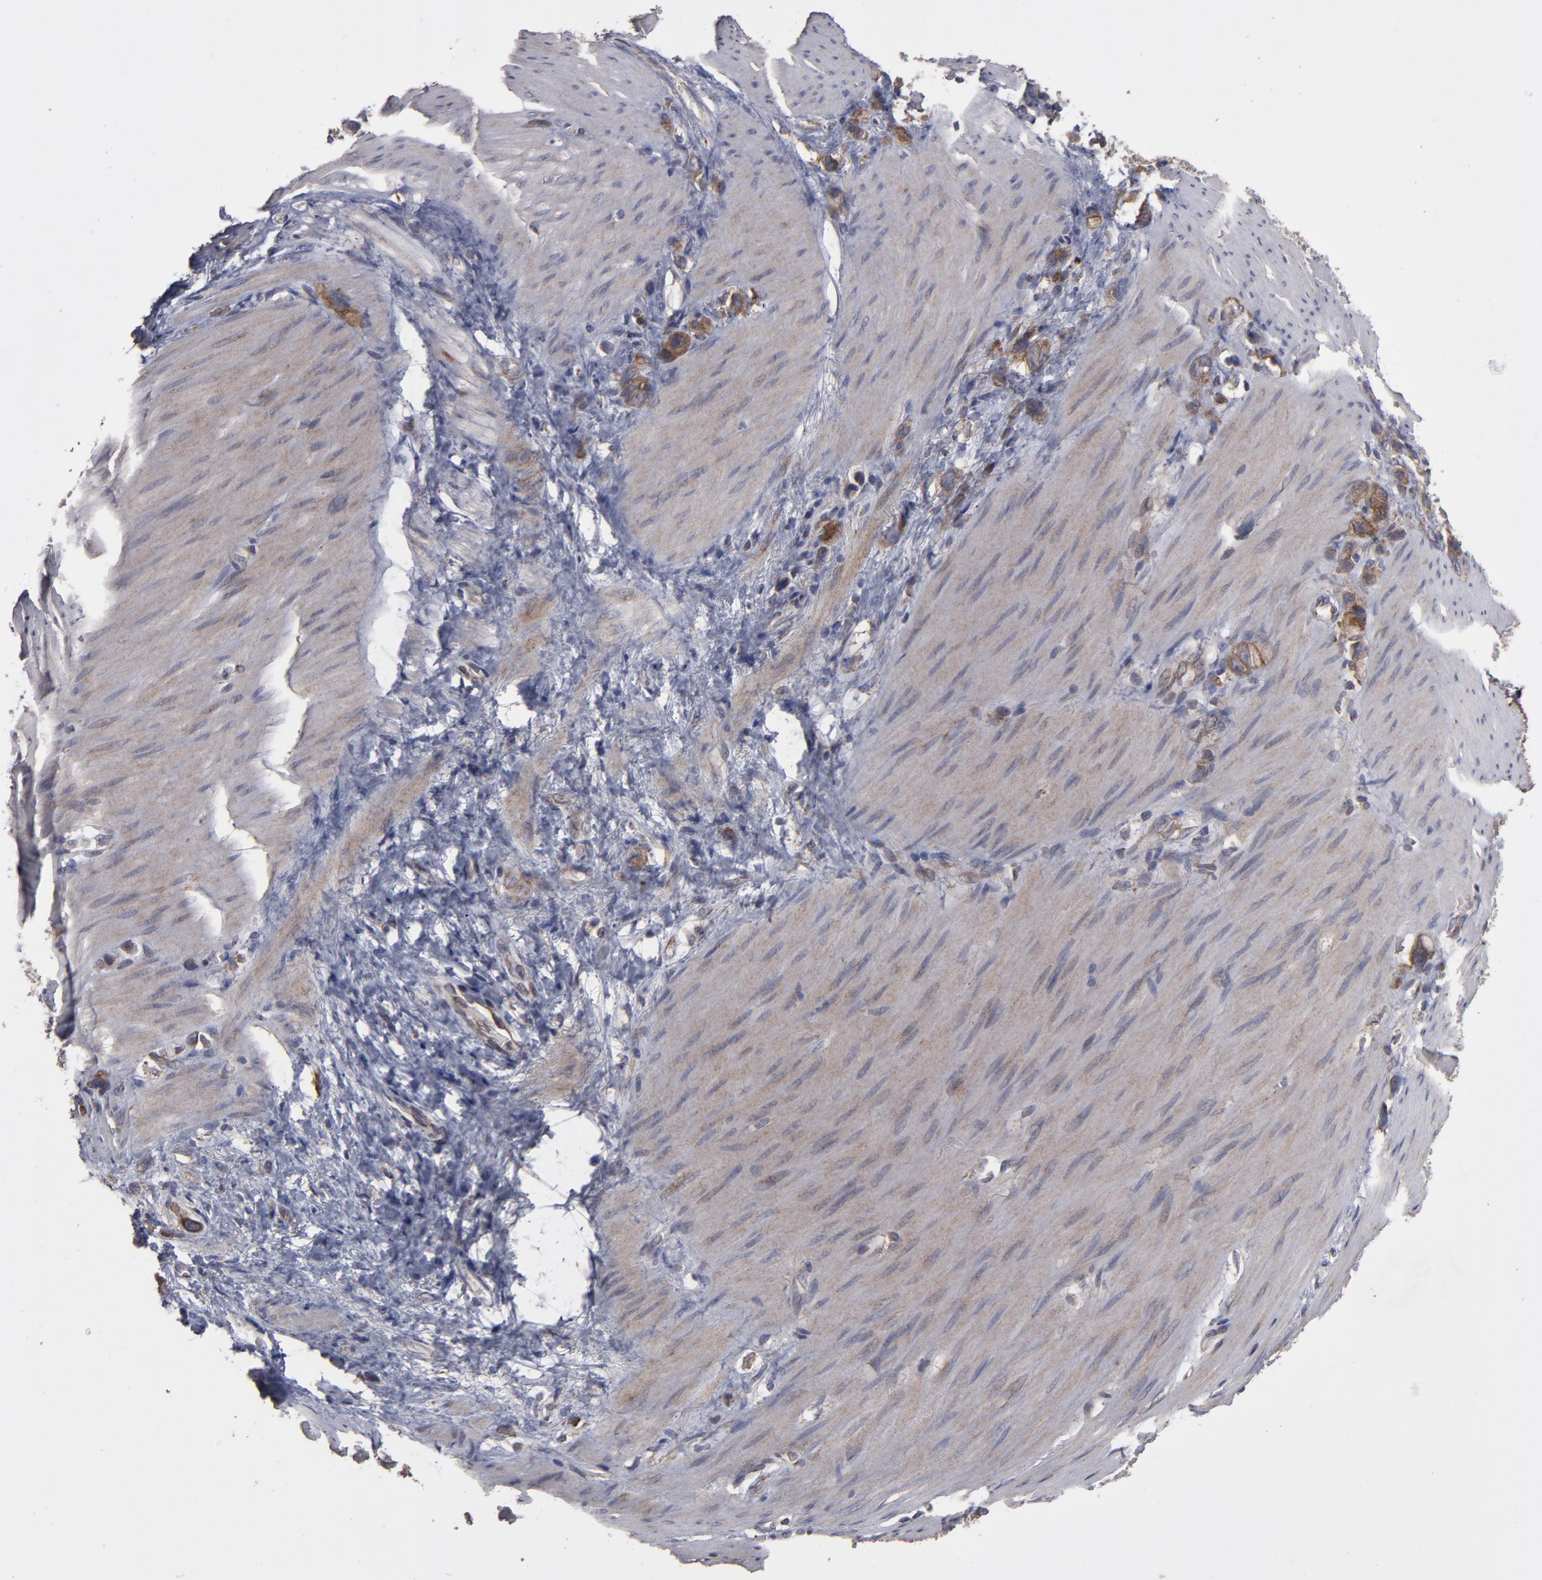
{"staining": {"intensity": "moderate", "quantity": ">75%", "location": "cytoplasmic/membranous"}, "tissue": "stomach cancer", "cell_type": "Tumor cells", "image_type": "cancer", "snomed": [{"axis": "morphology", "description": "Normal tissue, NOS"}, {"axis": "morphology", "description": "Adenocarcinoma, NOS"}, {"axis": "morphology", "description": "Adenocarcinoma, High grade"}, {"axis": "topography", "description": "Stomach, upper"}, {"axis": "topography", "description": "Stomach"}], "caption": "Stomach cancer (adenocarcinoma (high-grade)) stained with a protein marker demonstrates moderate staining in tumor cells.", "gene": "SND1", "patient": {"sex": "female", "age": 65}}